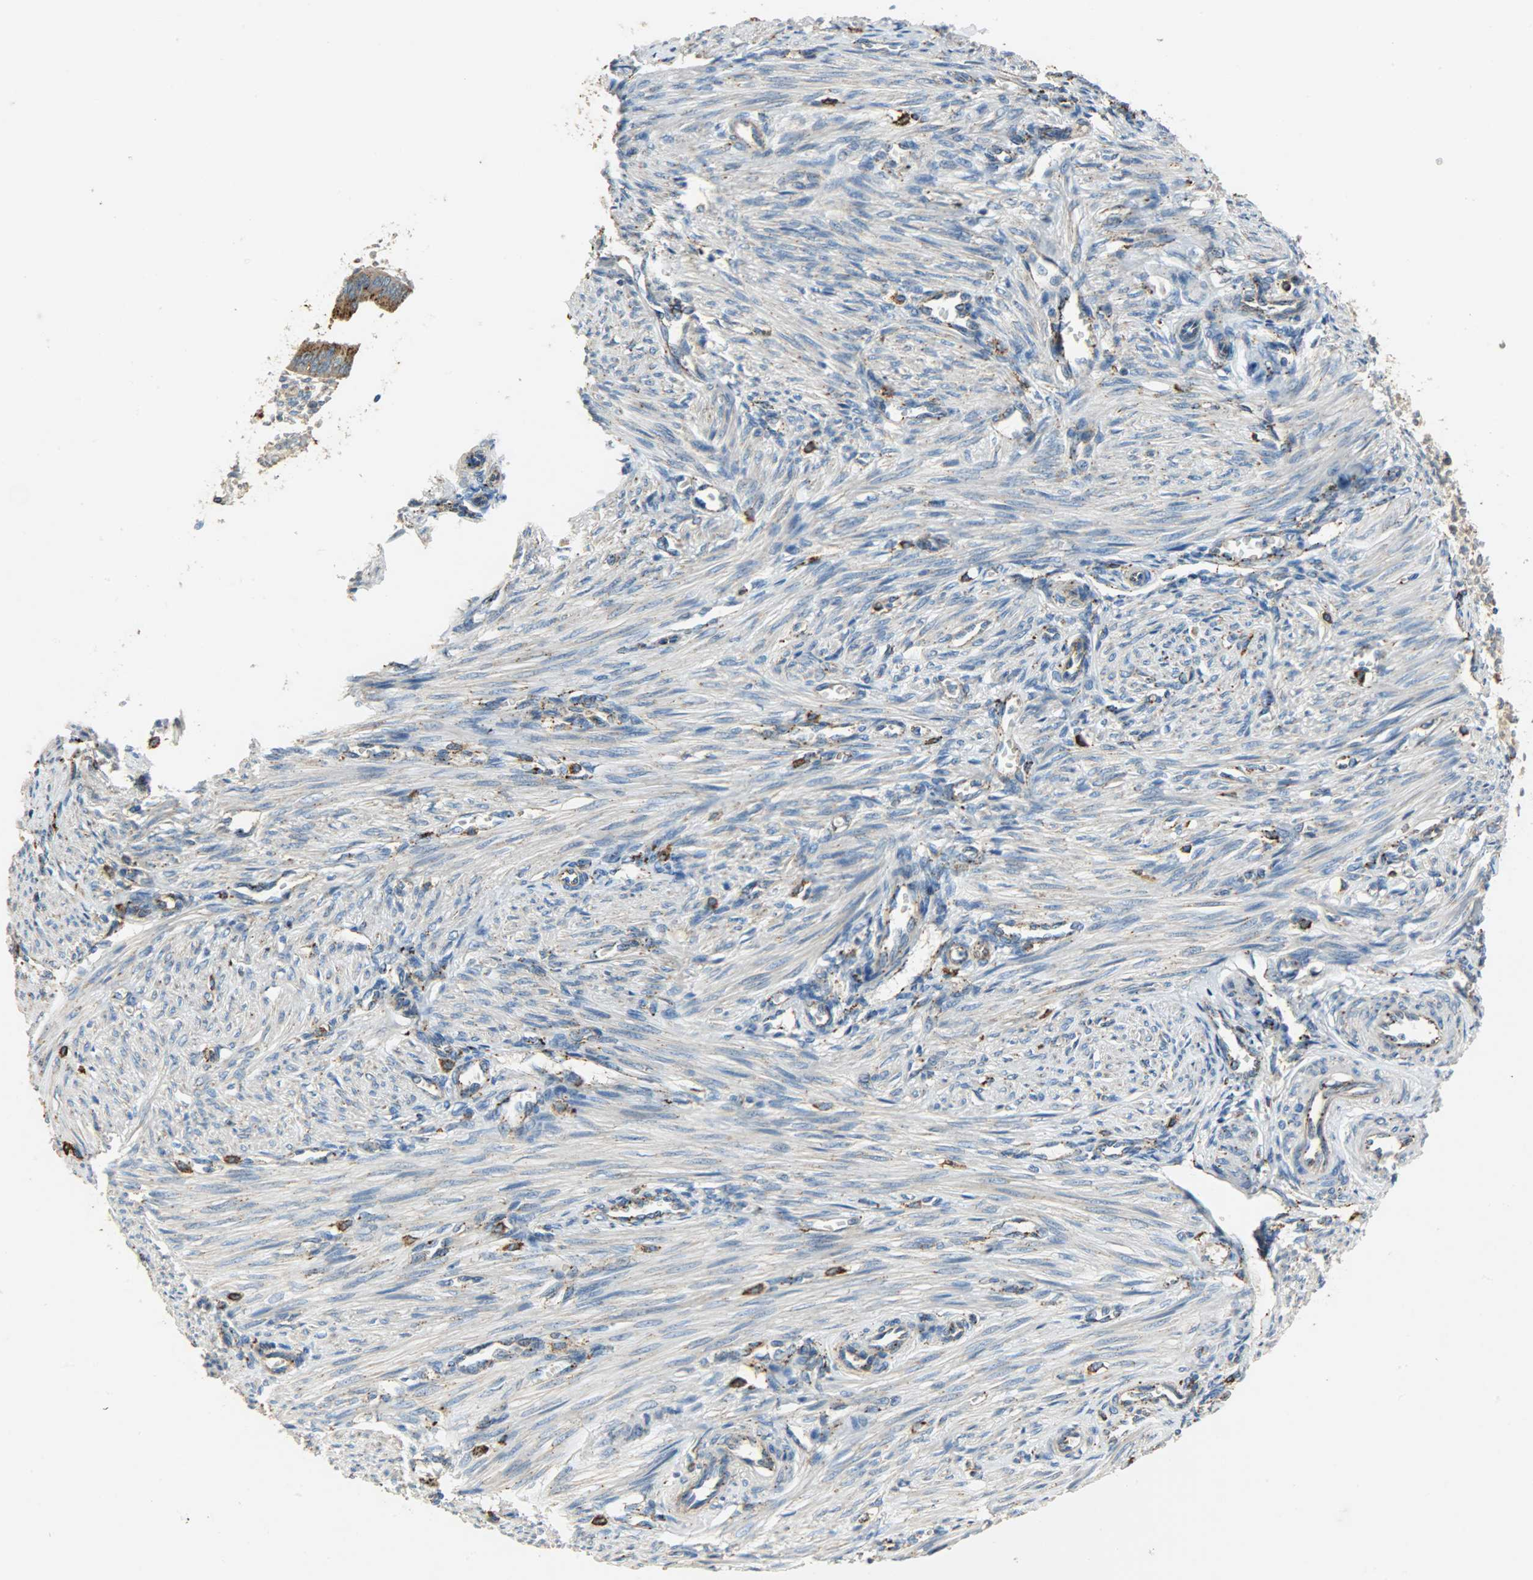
{"staining": {"intensity": "negative", "quantity": "none", "location": "none"}, "tissue": "endometrium", "cell_type": "Cells in endometrial stroma", "image_type": "normal", "snomed": [{"axis": "morphology", "description": "Normal tissue, NOS"}, {"axis": "topography", "description": "Endometrium"}], "caption": "This image is of benign endometrium stained with immunohistochemistry (IHC) to label a protein in brown with the nuclei are counter-stained blue. There is no positivity in cells in endometrial stroma. (Stains: DAB (3,3'-diaminobenzidine) immunohistochemistry with hematoxylin counter stain, Microscopy: brightfield microscopy at high magnification).", "gene": "ASAH1", "patient": {"sex": "female", "age": 27}}